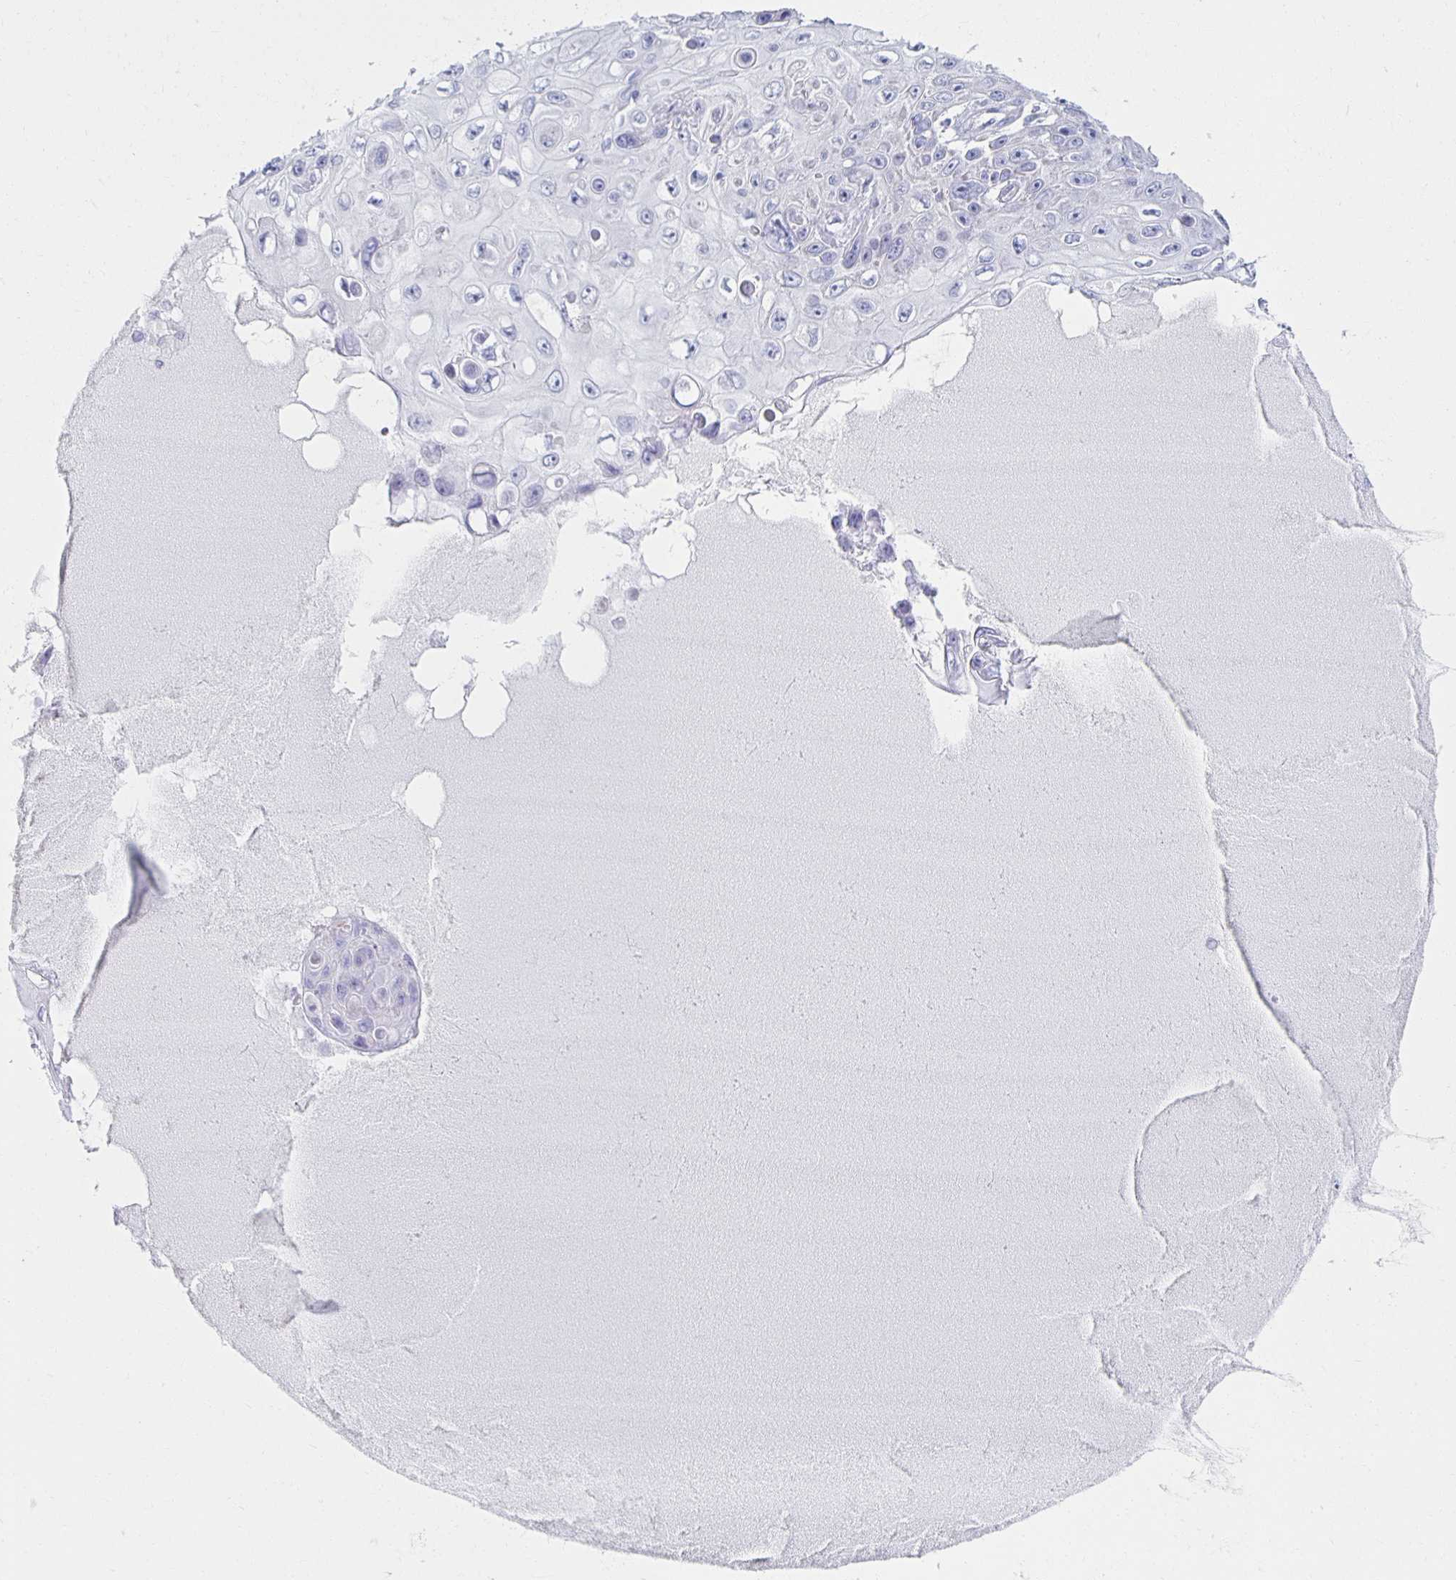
{"staining": {"intensity": "negative", "quantity": "none", "location": "none"}, "tissue": "skin cancer", "cell_type": "Tumor cells", "image_type": "cancer", "snomed": [{"axis": "morphology", "description": "Squamous cell carcinoma, NOS"}, {"axis": "topography", "description": "Skin"}], "caption": "An image of squamous cell carcinoma (skin) stained for a protein displays no brown staining in tumor cells.", "gene": "TEX44", "patient": {"sex": "male", "age": 82}}